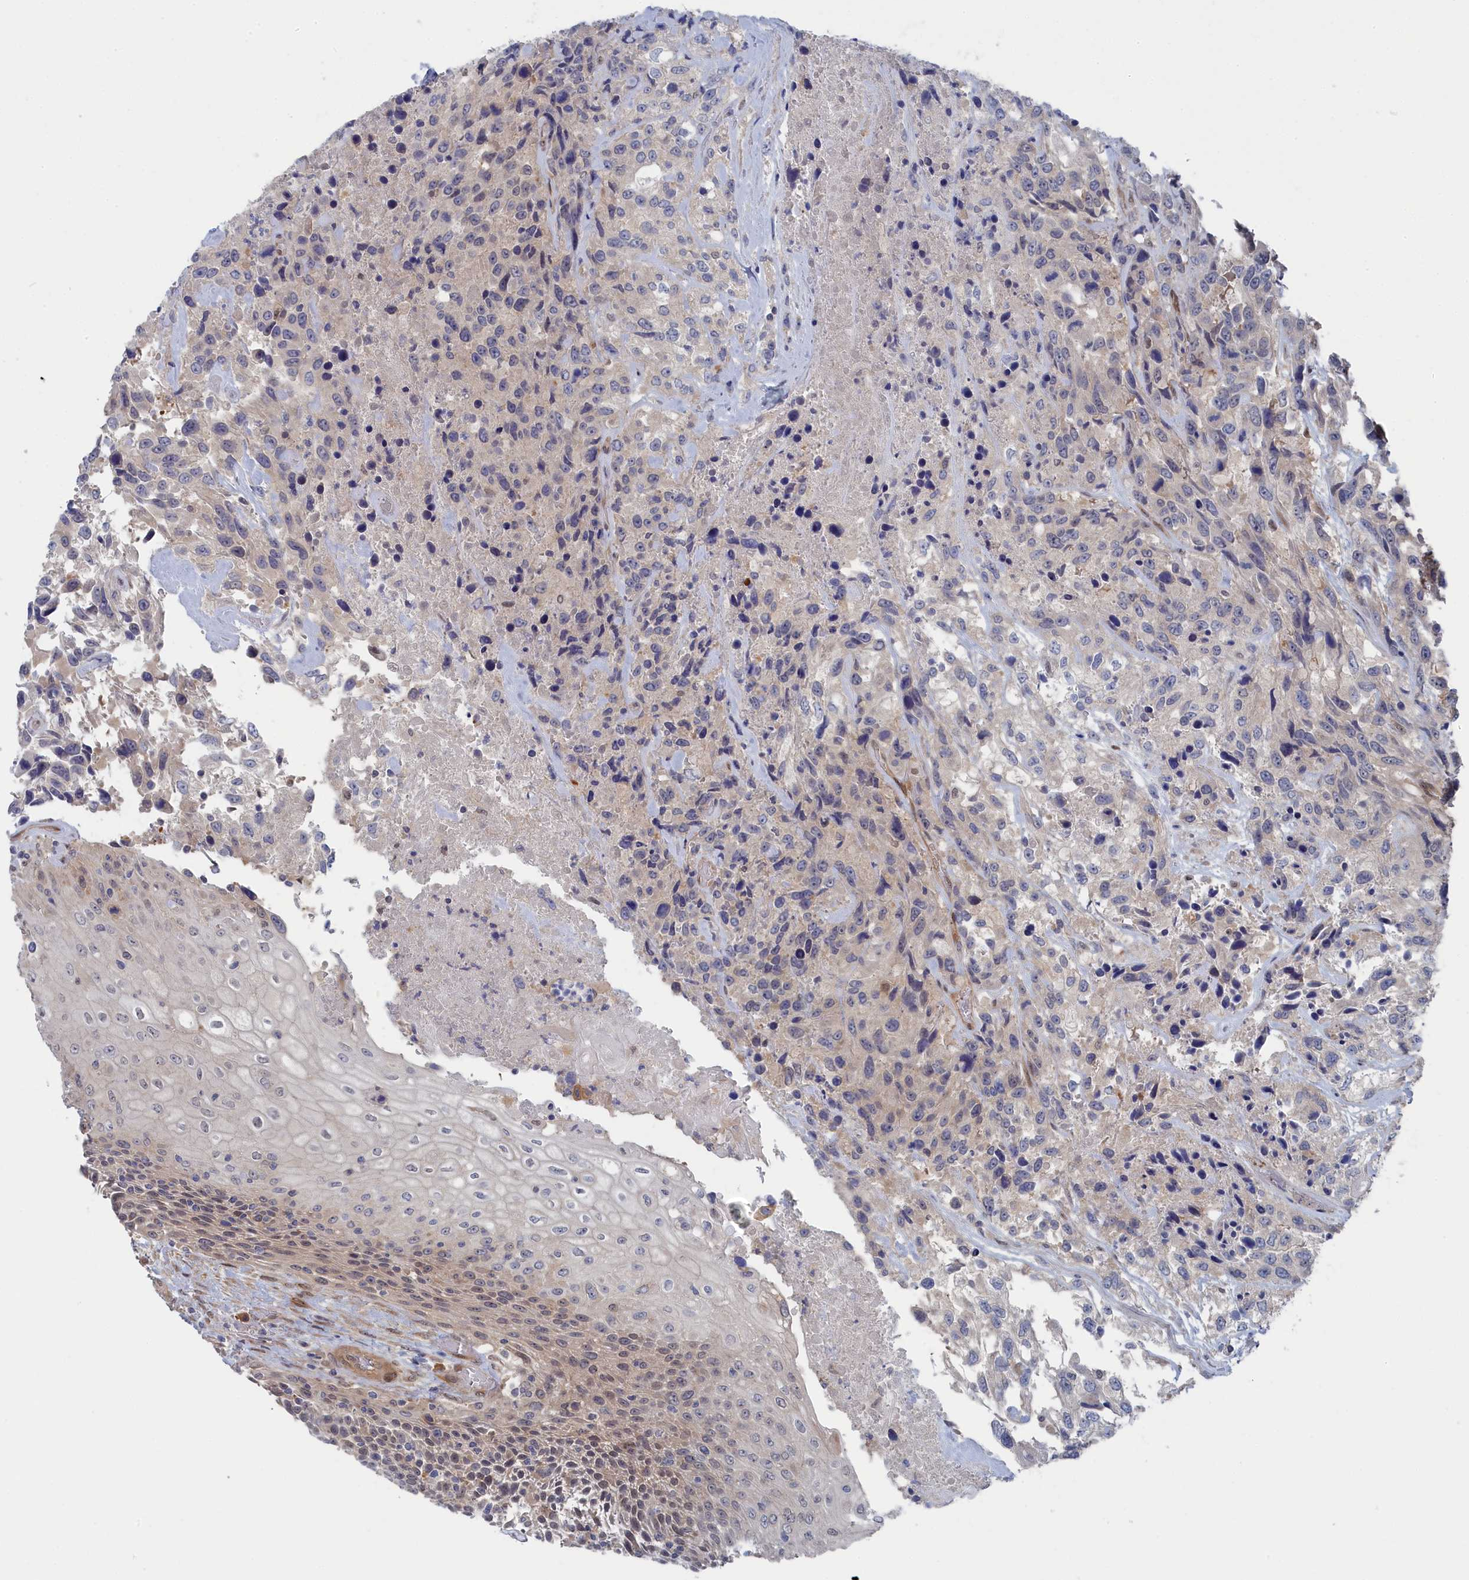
{"staining": {"intensity": "weak", "quantity": "<25%", "location": "cytoplasmic/membranous,nuclear"}, "tissue": "urothelial cancer", "cell_type": "Tumor cells", "image_type": "cancer", "snomed": [{"axis": "morphology", "description": "Urothelial carcinoma, High grade"}, {"axis": "topography", "description": "Urinary bladder"}], "caption": "Human urothelial cancer stained for a protein using immunohistochemistry displays no expression in tumor cells.", "gene": "IRGQ", "patient": {"sex": "female", "age": 70}}